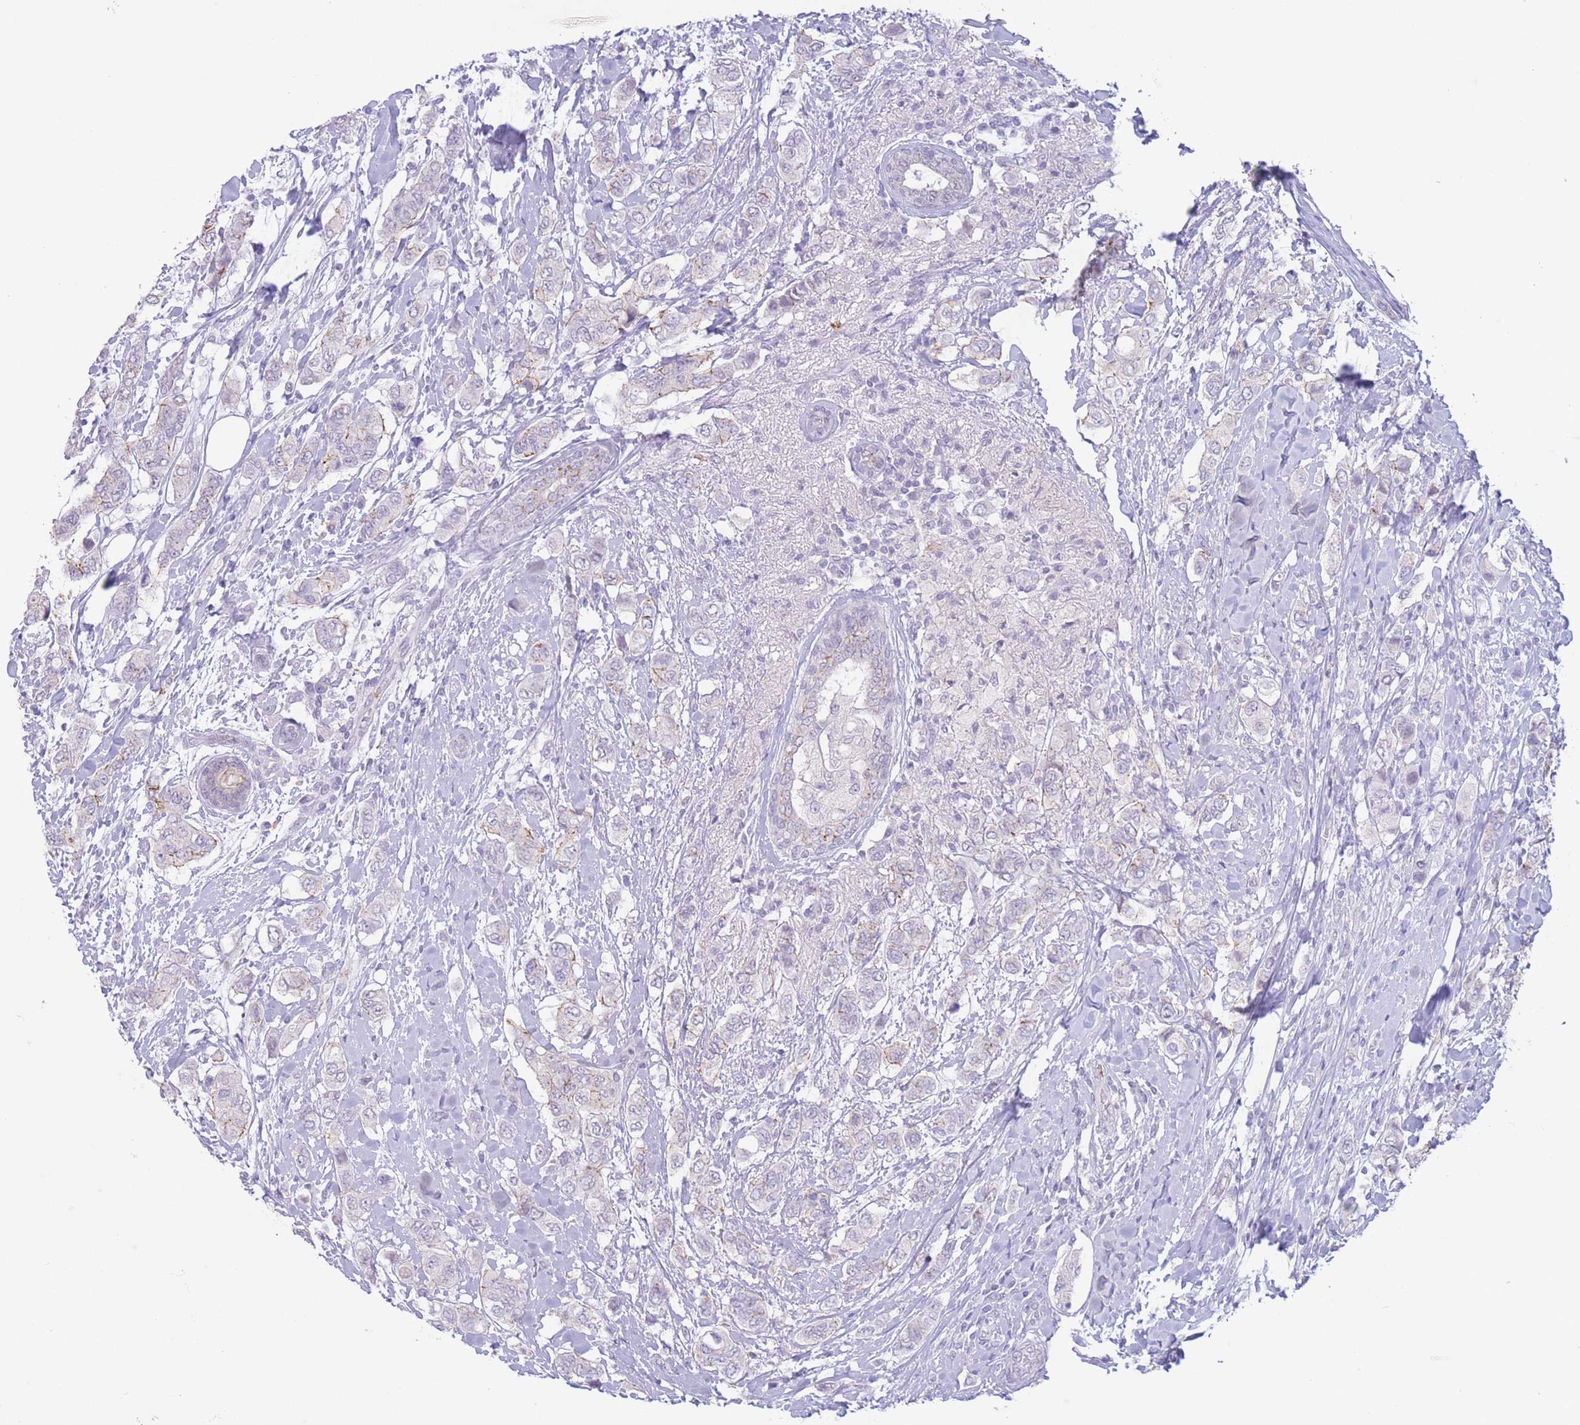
{"staining": {"intensity": "negative", "quantity": "none", "location": "none"}, "tissue": "breast cancer", "cell_type": "Tumor cells", "image_type": "cancer", "snomed": [{"axis": "morphology", "description": "Lobular carcinoma"}, {"axis": "topography", "description": "Breast"}], "caption": "This is a micrograph of IHC staining of breast cancer, which shows no positivity in tumor cells.", "gene": "LCLAT1", "patient": {"sex": "female", "age": 51}}